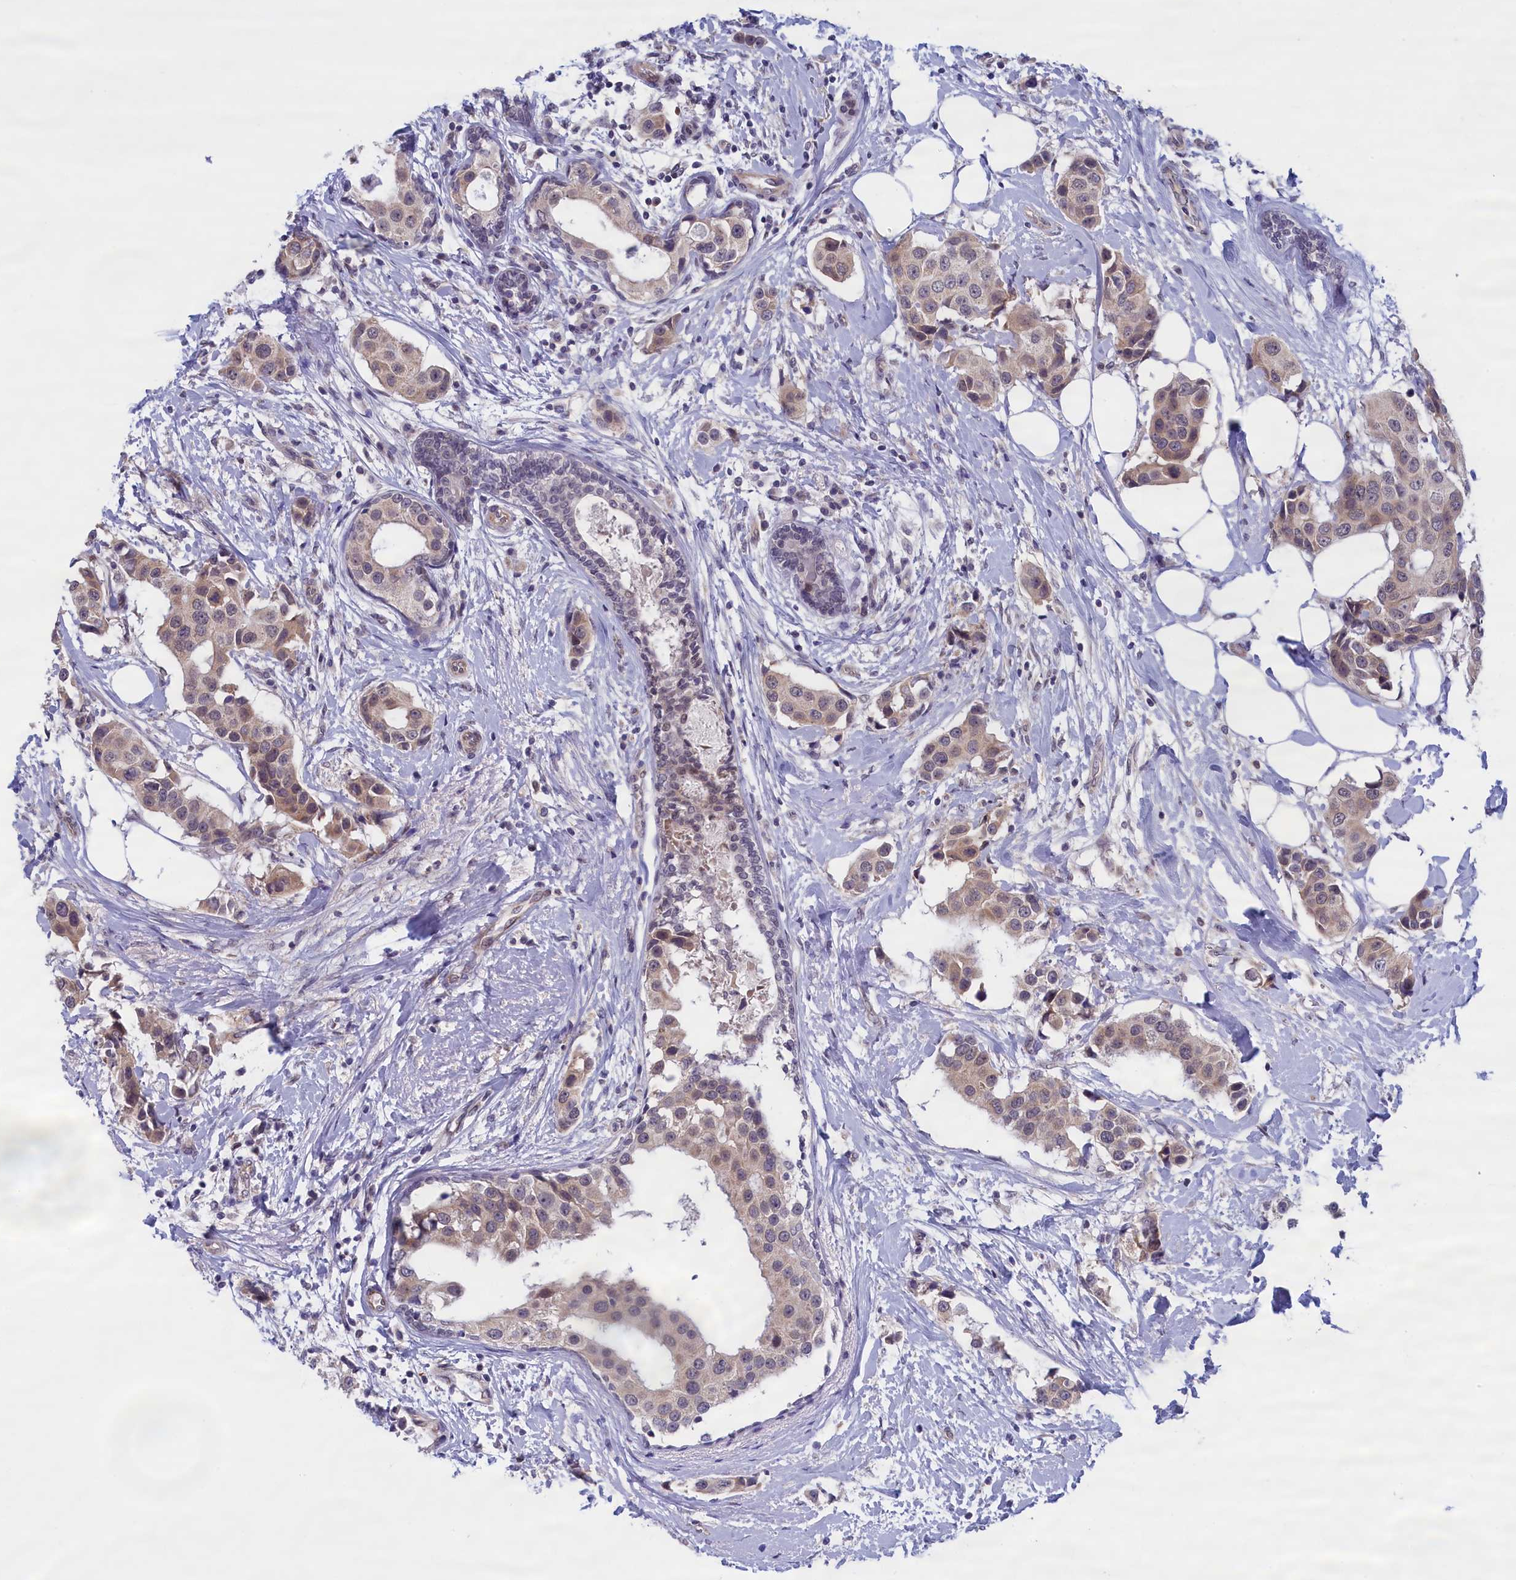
{"staining": {"intensity": "weak", "quantity": ">75%", "location": "cytoplasmic/membranous"}, "tissue": "breast cancer", "cell_type": "Tumor cells", "image_type": "cancer", "snomed": [{"axis": "morphology", "description": "Normal tissue, NOS"}, {"axis": "morphology", "description": "Duct carcinoma"}, {"axis": "topography", "description": "Breast"}], "caption": "Brown immunohistochemical staining in human breast cancer (infiltrating ductal carcinoma) displays weak cytoplasmic/membranous expression in about >75% of tumor cells.", "gene": "IGFALS", "patient": {"sex": "female", "age": 39}}